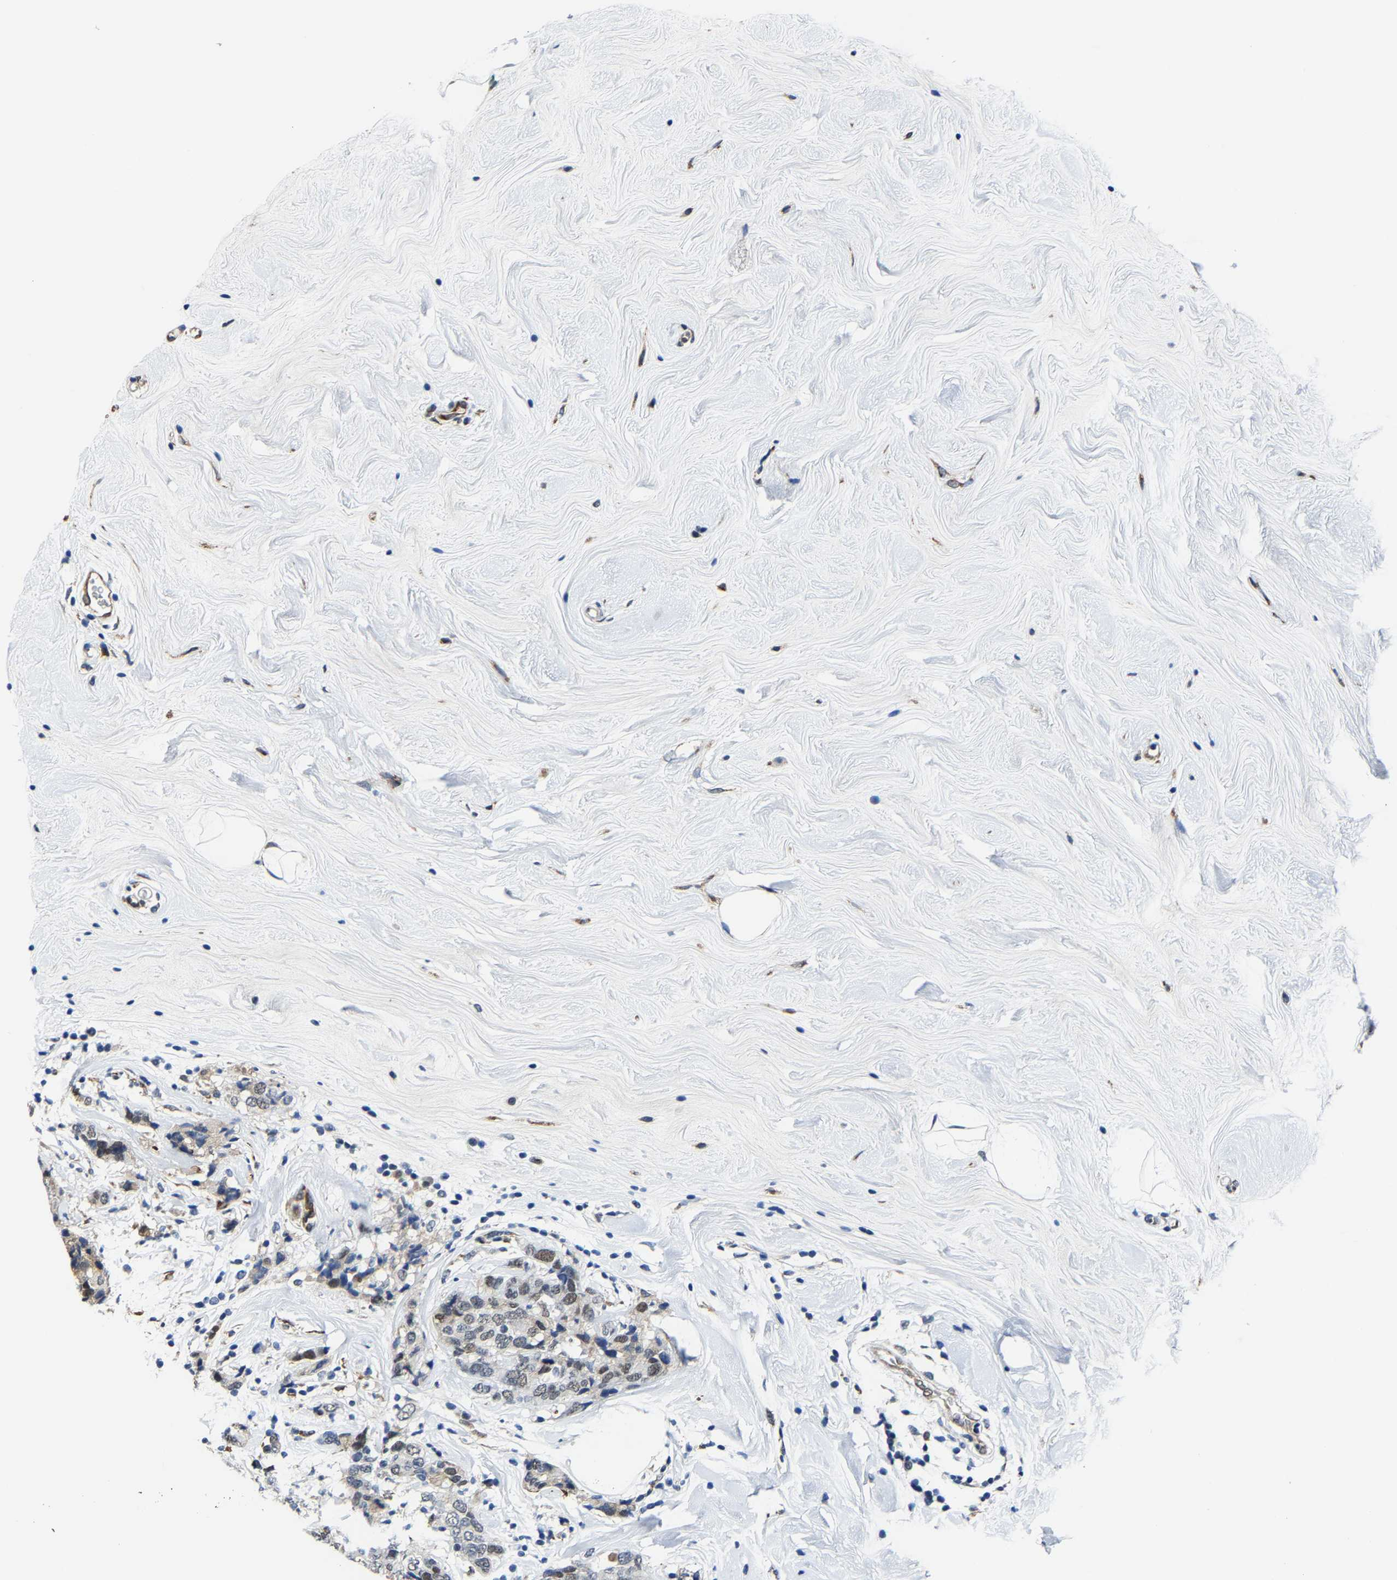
{"staining": {"intensity": "weak", "quantity": "25%-75%", "location": "nuclear"}, "tissue": "breast cancer", "cell_type": "Tumor cells", "image_type": "cancer", "snomed": [{"axis": "morphology", "description": "Lobular carcinoma"}, {"axis": "topography", "description": "Breast"}], "caption": "Protein expression analysis of breast lobular carcinoma demonstrates weak nuclear staining in approximately 25%-75% of tumor cells.", "gene": "METTL1", "patient": {"sex": "female", "age": 59}}